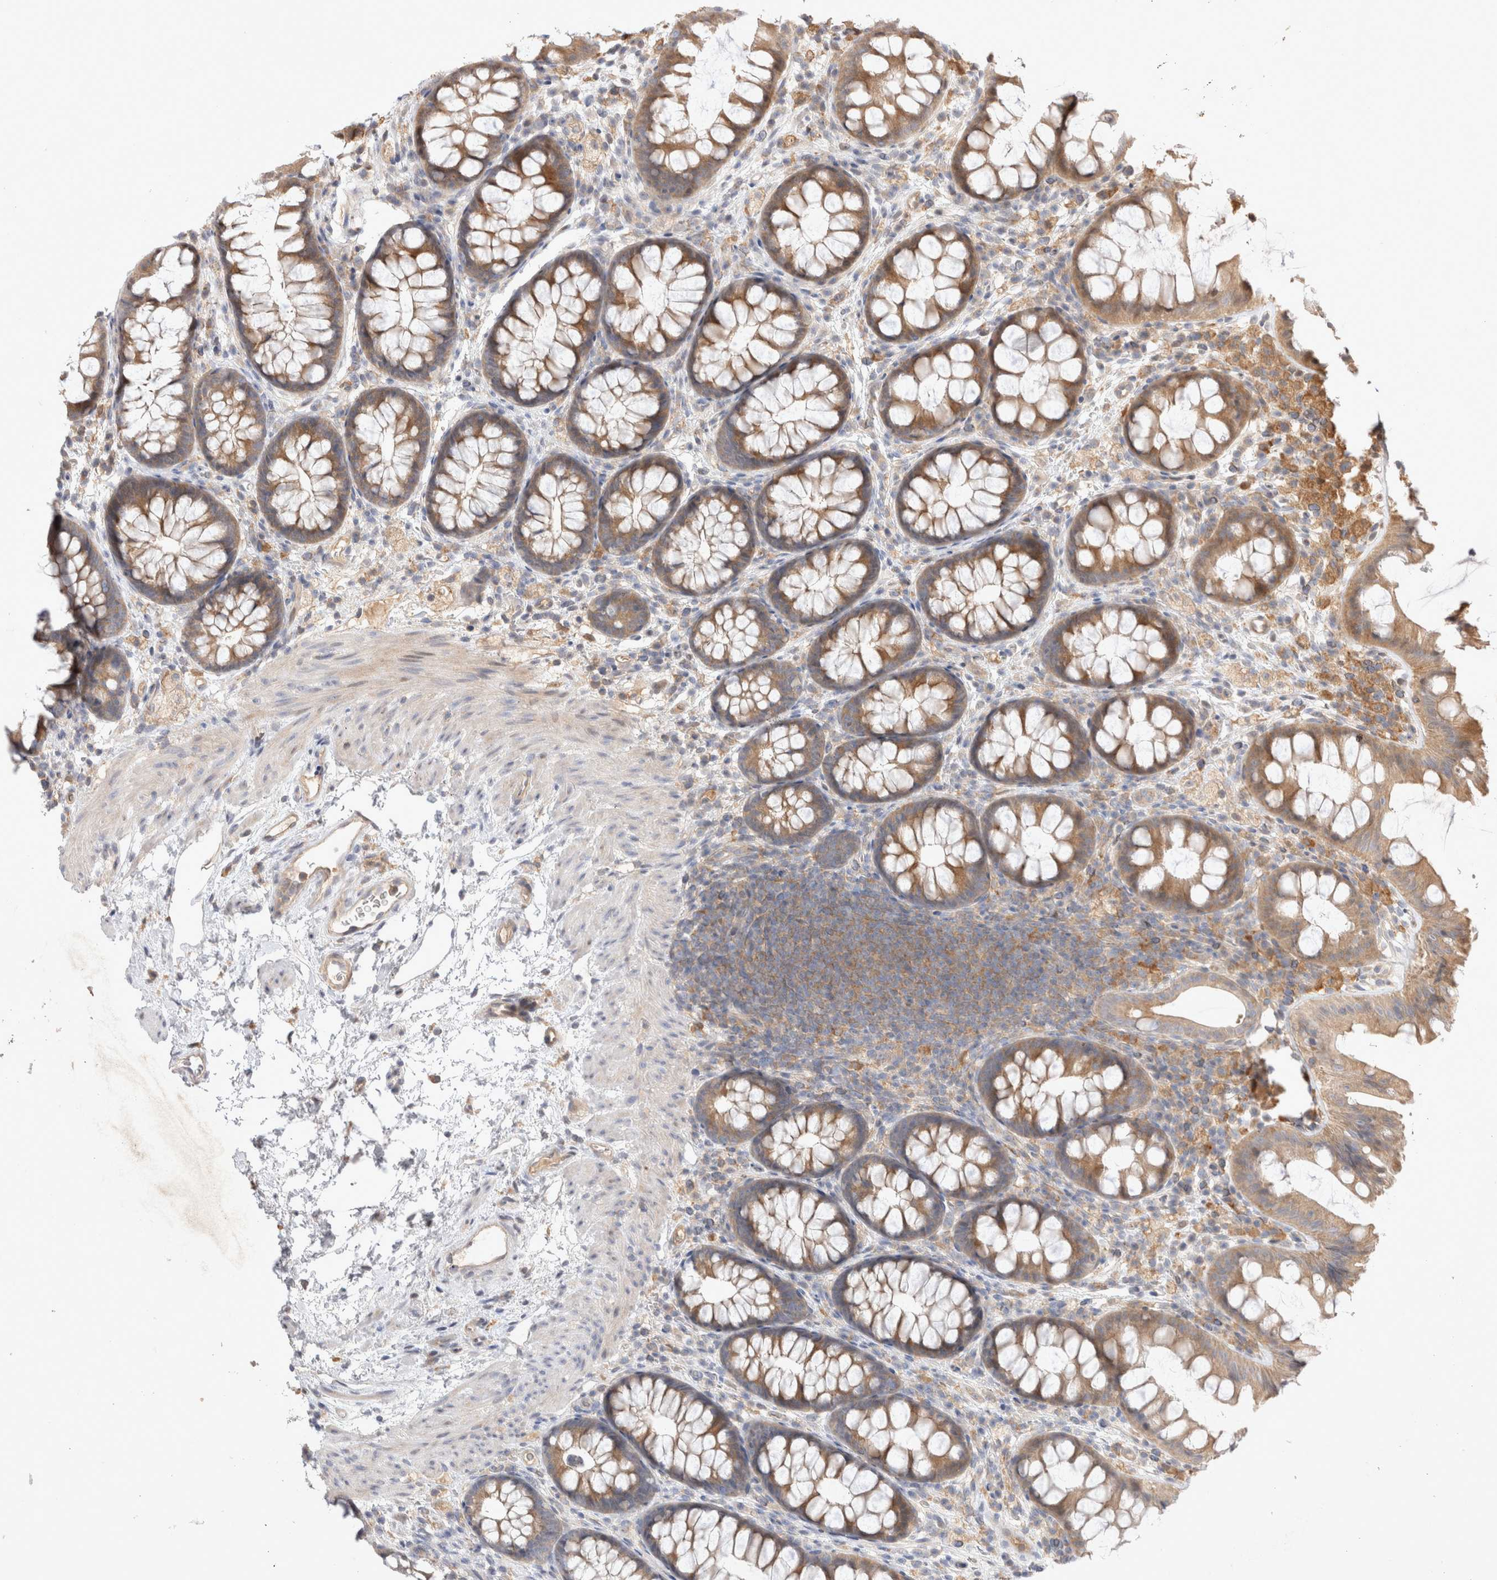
{"staining": {"intensity": "weak", "quantity": ">75%", "location": "cytoplasmic/membranous"}, "tissue": "colon", "cell_type": "Endothelial cells", "image_type": "normal", "snomed": [{"axis": "morphology", "description": "Normal tissue, NOS"}, {"axis": "topography", "description": "Colon"}], "caption": "Immunohistochemistry (IHC) photomicrograph of benign colon: colon stained using IHC displays low levels of weak protein expression localized specifically in the cytoplasmic/membranous of endothelial cells, appearing as a cytoplasmic/membranous brown color.", "gene": "HTT", "patient": {"sex": "female", "age": 62}}